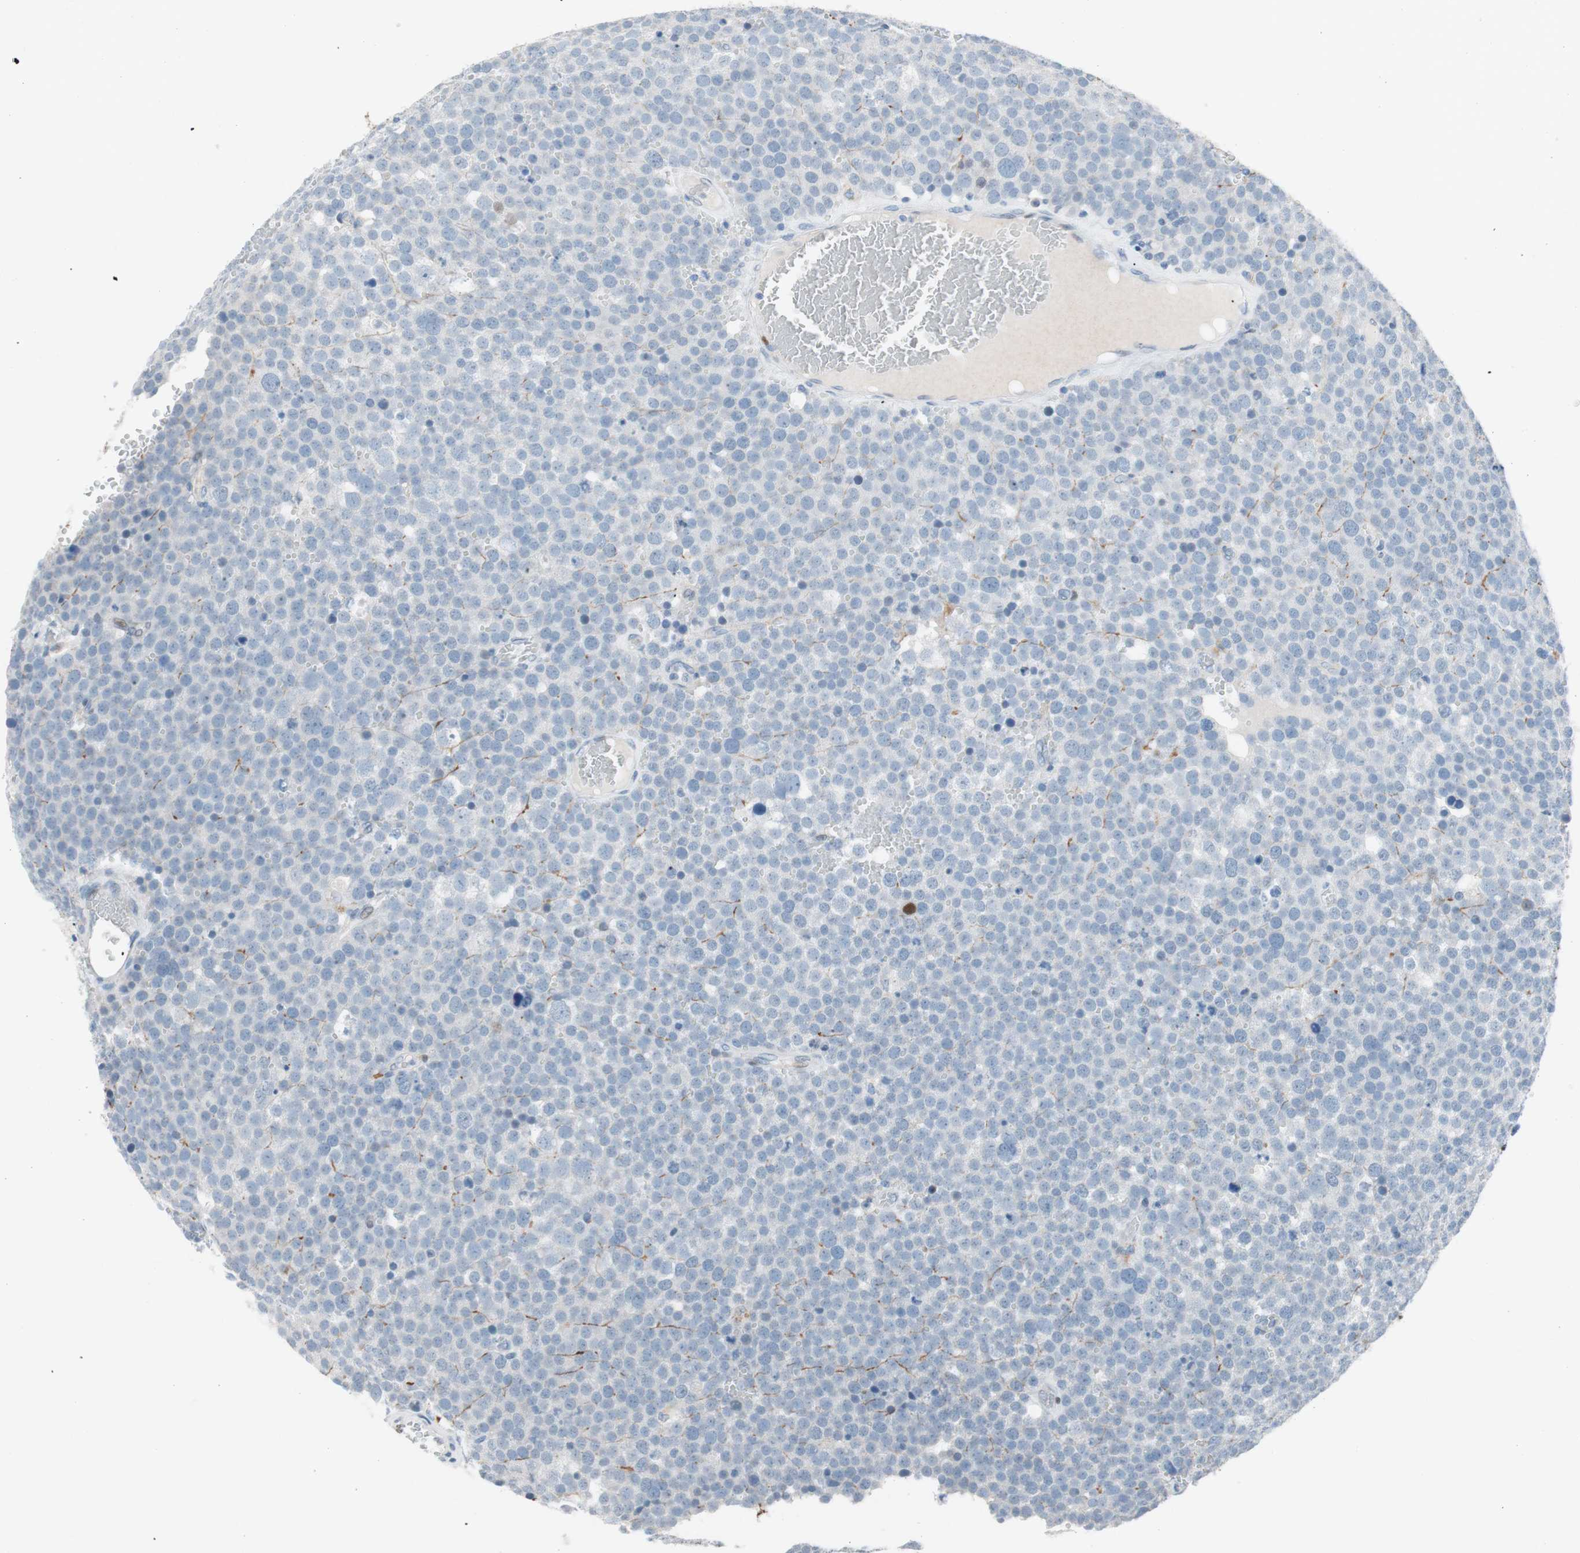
{"staining": {"intensity": "negative", "quantity": "none", "location": "none"}, "tissue": "testis cancer", "cell_type": "Tumor cells", "image_type": "cancer", "snomed": [{"axis": "morphology", "description": "Seminoma, NOS"}, {"axis": "topography", "description": "Testis"}], "caption": "Immunohistochemistry (IHC) image of neoplastic tissue: human testis cancer stained with DAB (3,3'-diaminobenzidine) displays no significant protein staining in tumor cells.", "gene": "FOSL1", "patient": {"sex": "male", "age": 71}}